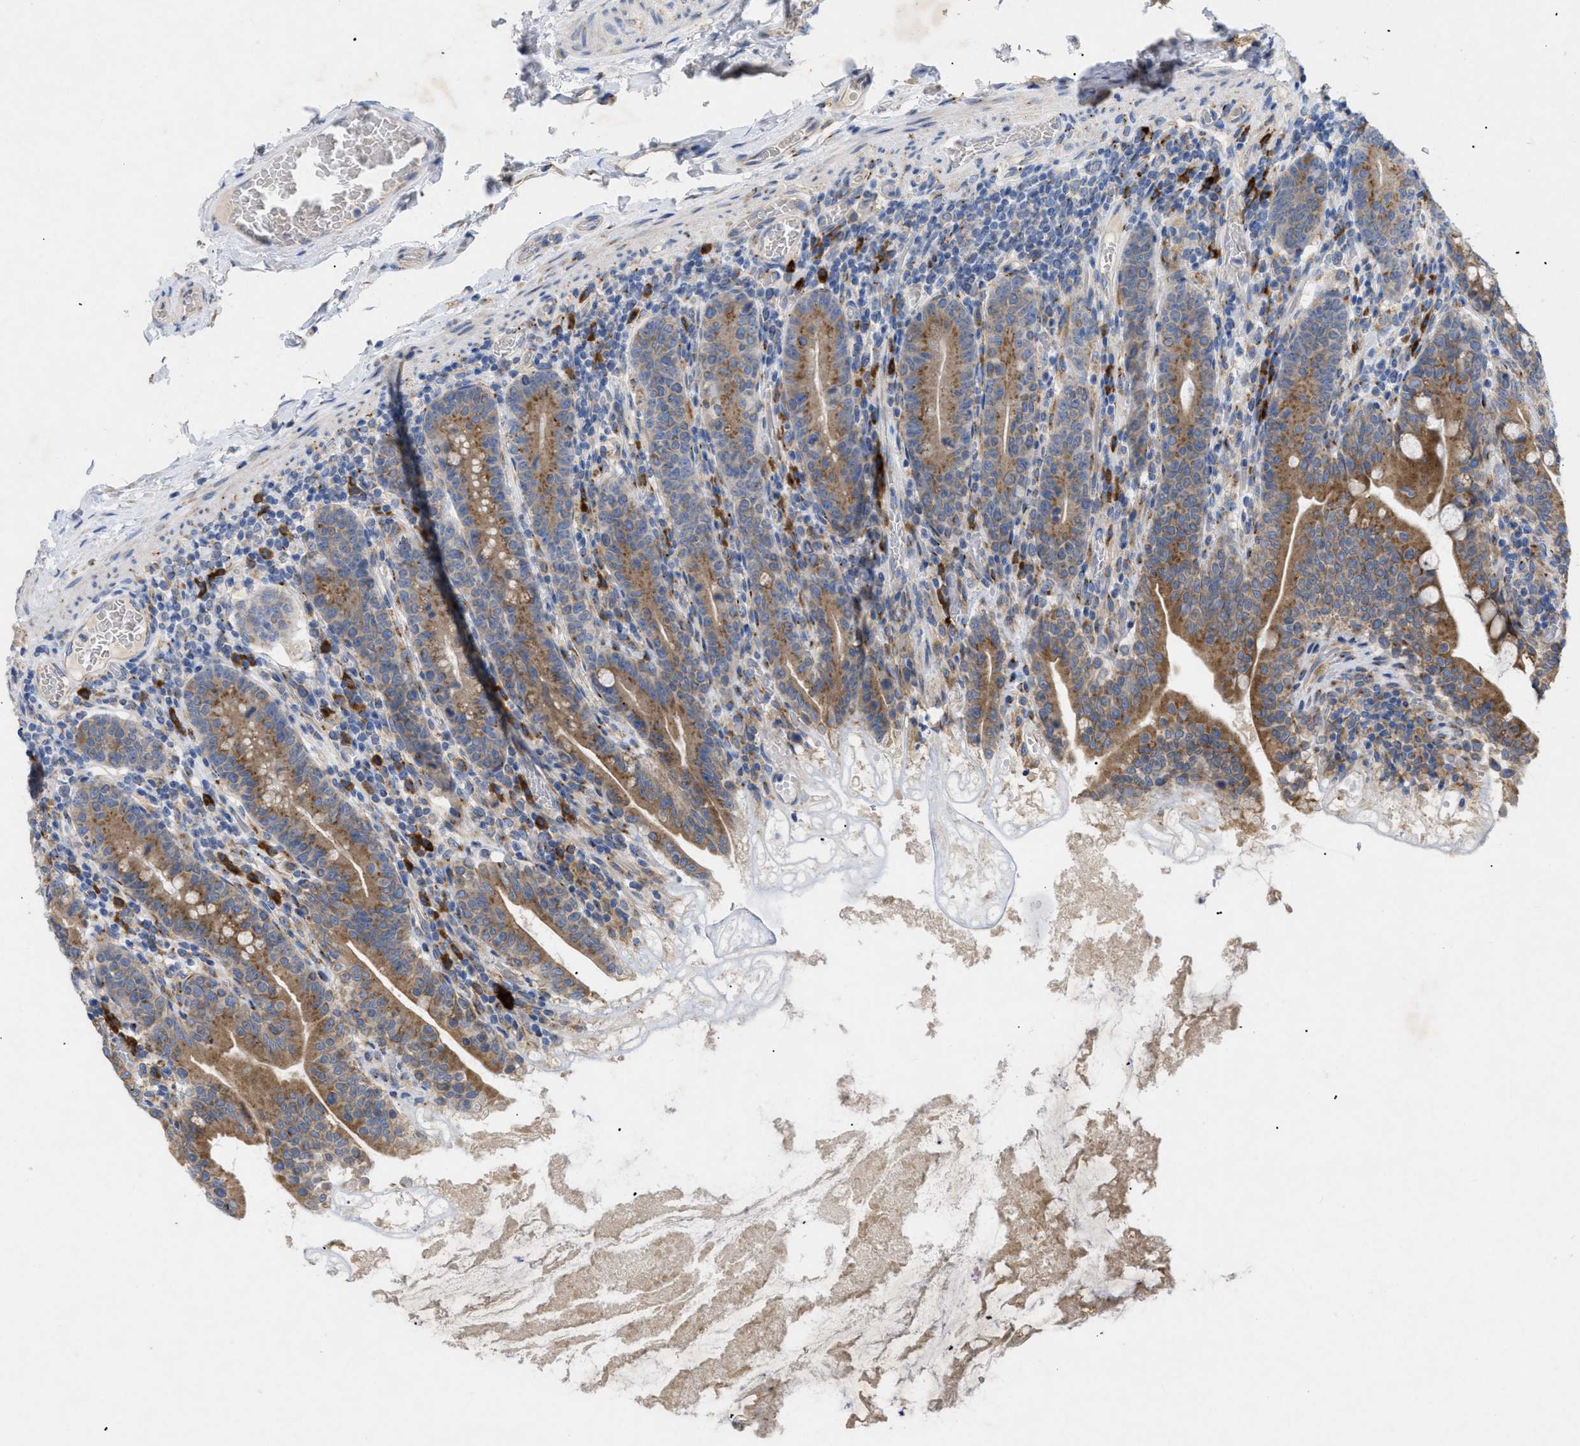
{"staining": {"intensity": "moderate", "quantity": ">75%", "location": "cytoplasmic/membranous"}, "tissue": "small intestine", "cell_type": "Glandular cells", "image_type": "normal", "snomed": [{"axis": "morphology", "description": "Normal tissue, NOS"}, {"axis": "topography", "description": "Small intestine"}], "caption": "The immunohistochemical stain shows moderate cytoplasmic/membranous positivity in glandular cells of unremarkable small intestine.", "gene": "SLC50A1", "patient": {"sex": "female", "age": 56}}